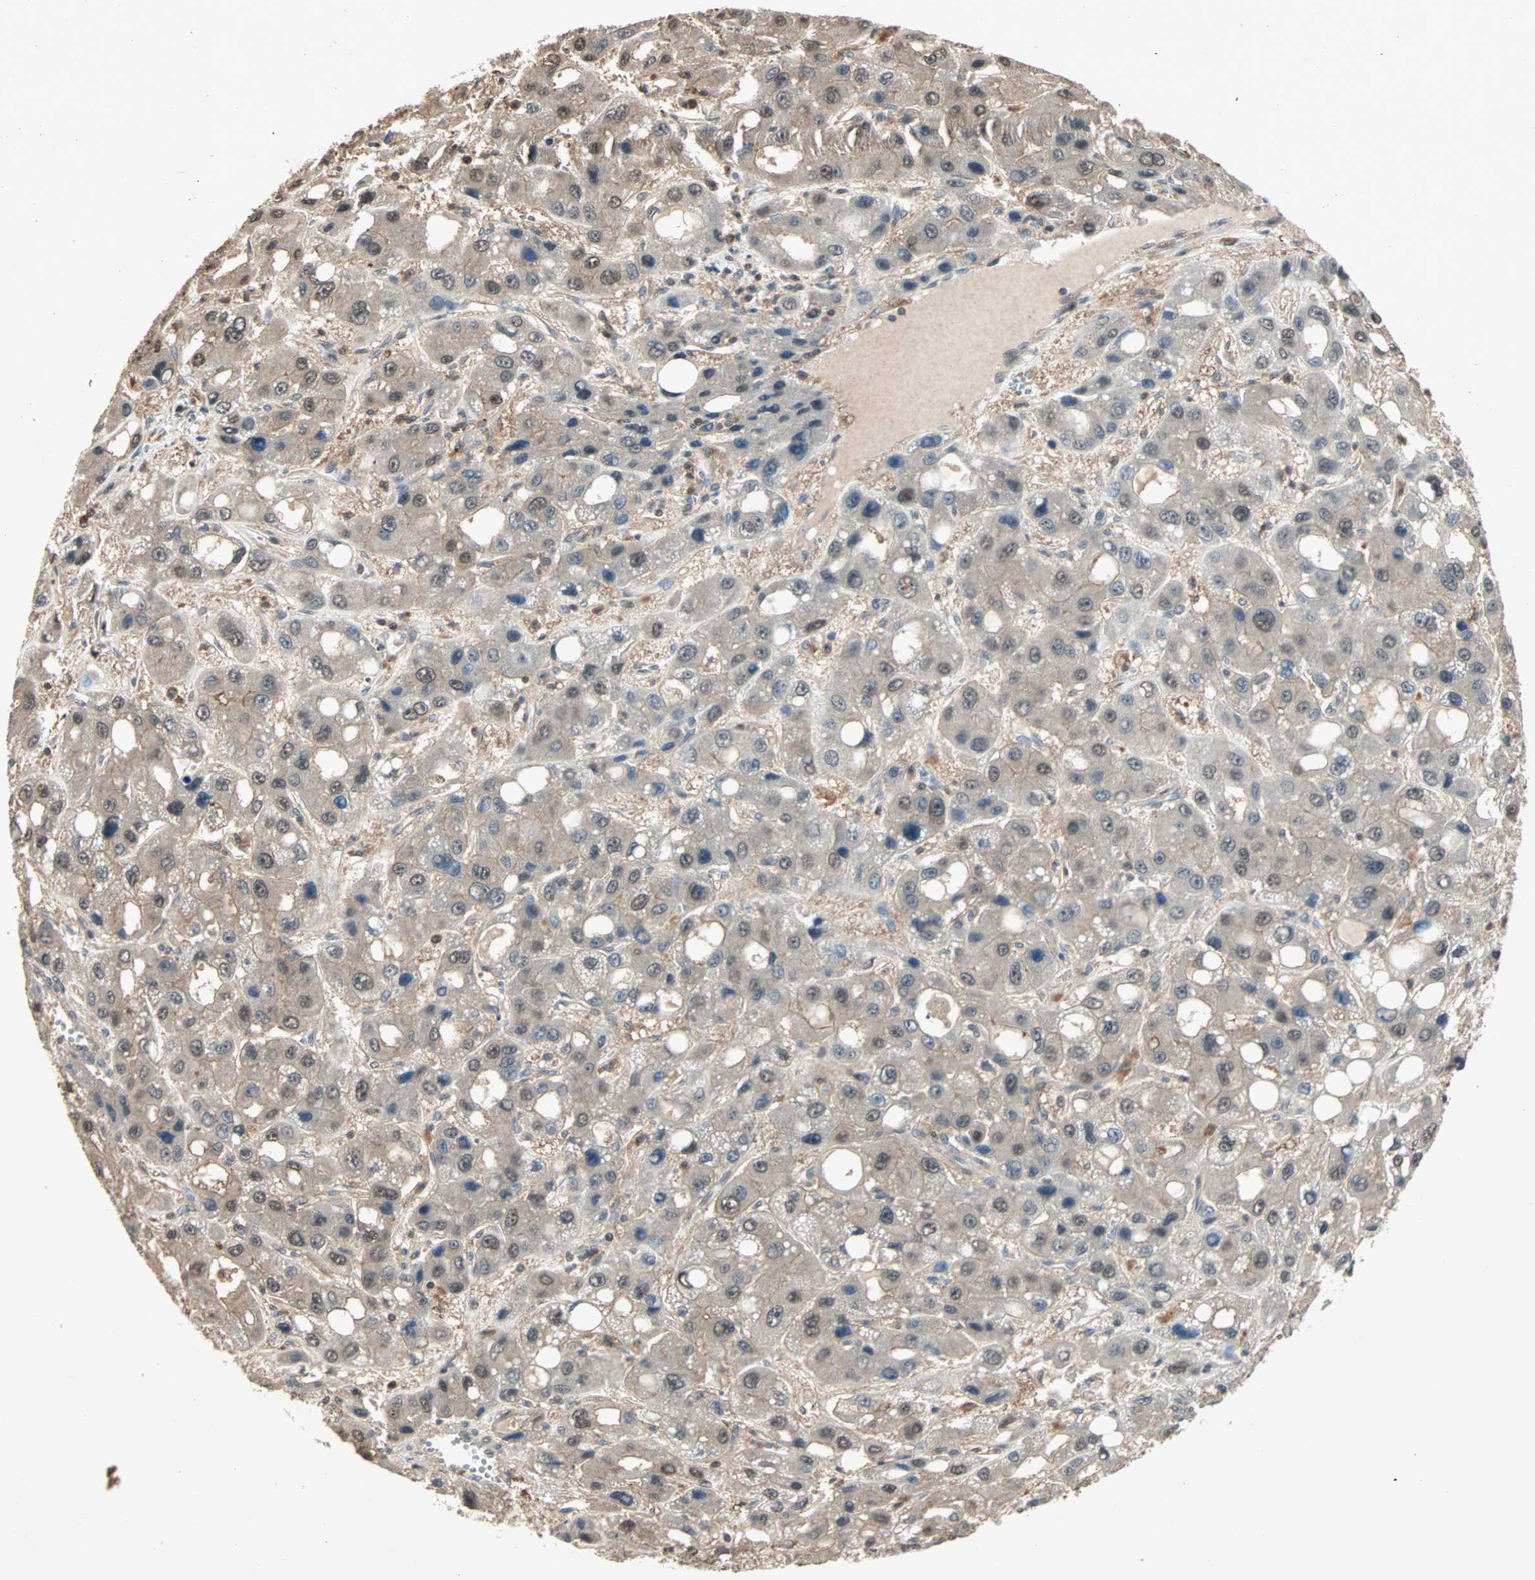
{"staining": {"intensity": "moderate", "quantity": ">75%", "location": "cytoplasmic/membranous,nuclear"}, "tissue": "liver cancer", "cell_type": "Tumor cells", "image_type": "cancer", "snomed": [{"axis": "morphology", "description": "Carcinoma, Hepatocellular, NOS"}, {"axis": "topography", "description": "Liver"}], "caption": "A high-resolution histopathology image shows immunohistochemistry staining of hepatocellular carcinoma (liver), which exhibits moderate cytoplasmic/membranous and nuclear expression in approximately >75% of tumor cells.", "gene": "DRG2", "patient": {"sex": "male", "age": 55}}